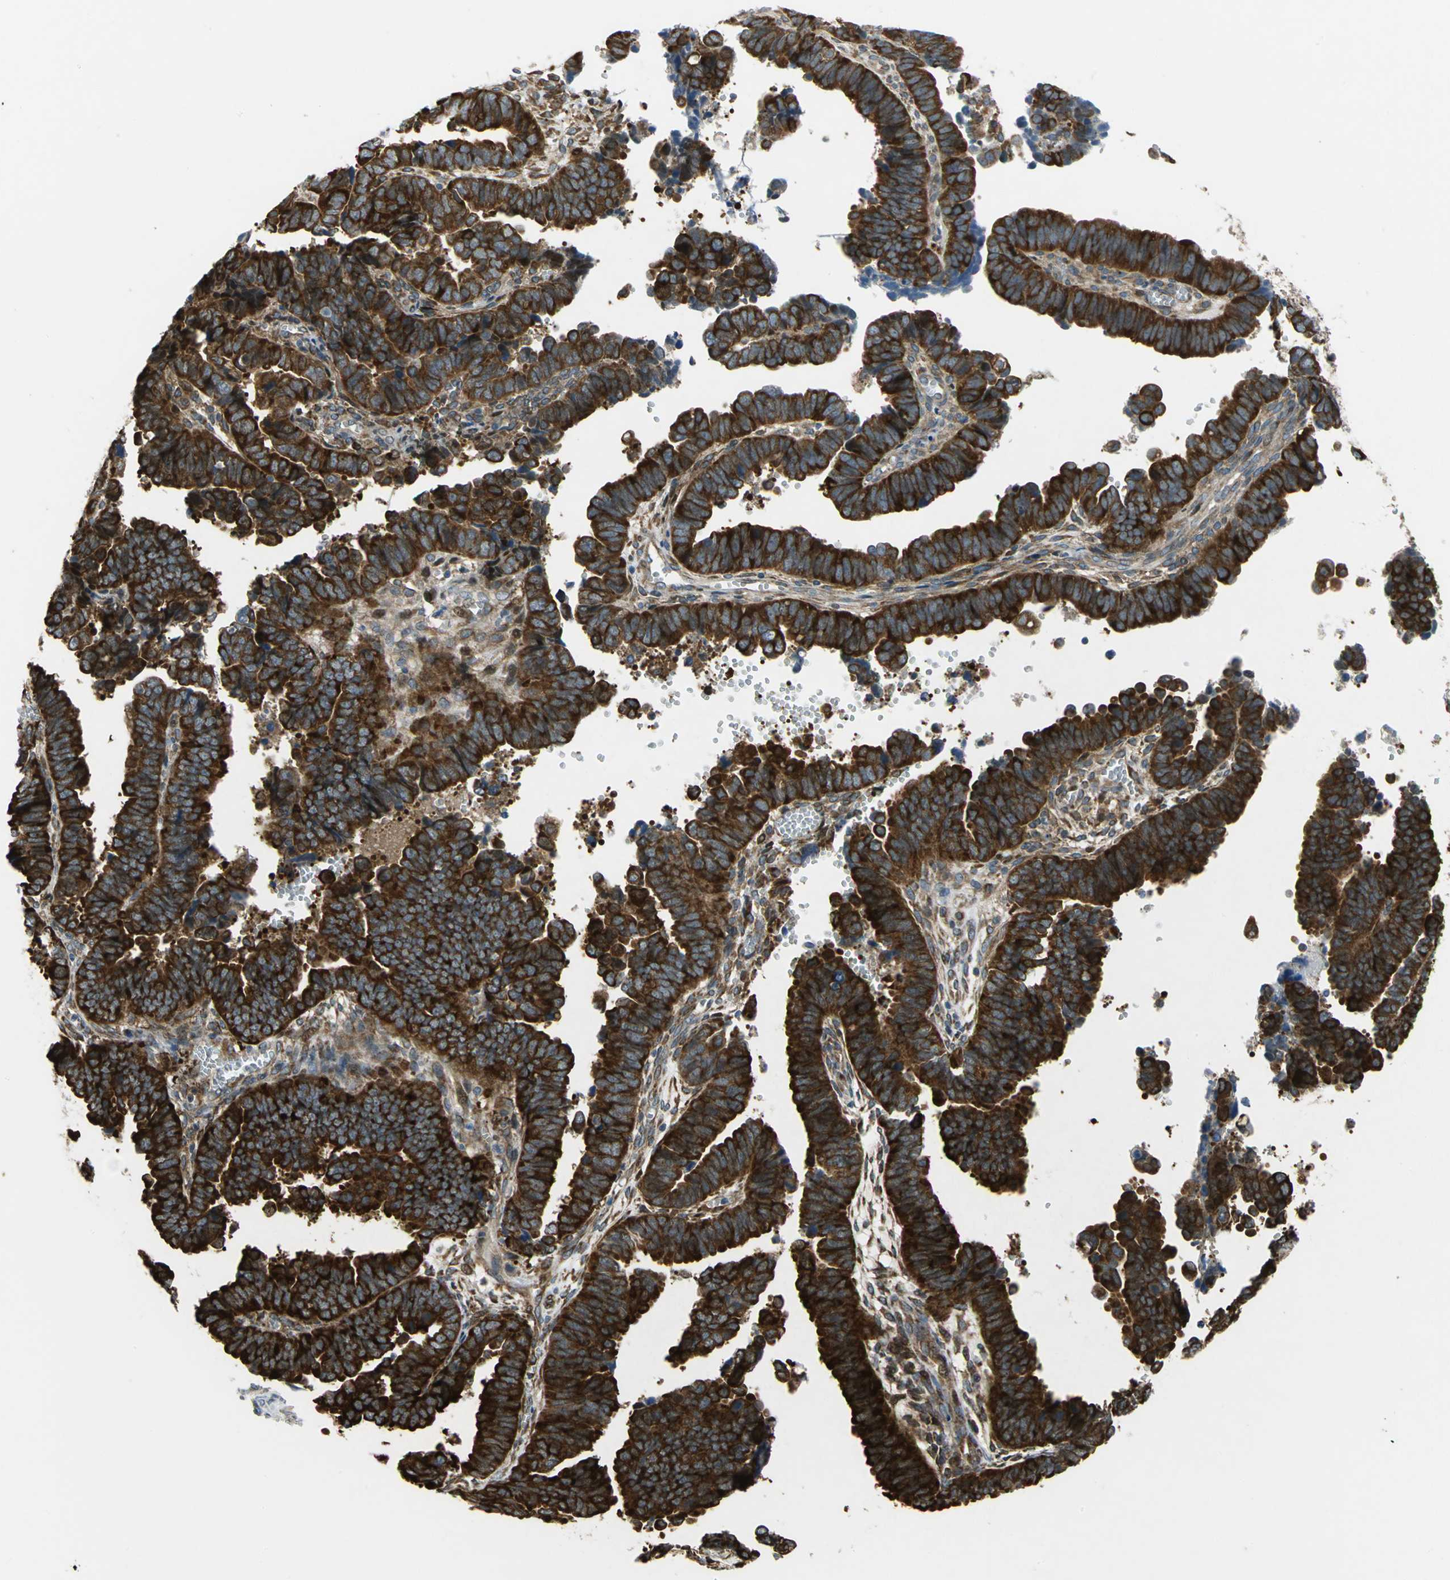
{"staining": {"intensity": "strong", "quantity": ">75%", "location": "cytoplasmic/membranous"}, "tissue": "endometrial cancer", "cell_type": "Tumor cells", "image_type": "cancer", "snomed": [{"axis": "morphology", "description": "Adenocarcinoma, NOS"}, {"axis": "topography", "description": "Endometrium"}], "caption": "Immunohistochemistry (IHC) micrograph of neoplastic tissue: human endometrial cancer stained using IHC demonstrates high levels of strong protein expression localized specifically in the cytoplasmic/membranous of tumor cells, appearing as a cytoplasmic/membranous brown color.", "gene": "YBX1", "patient": {"sex": "female", "age": 75}}